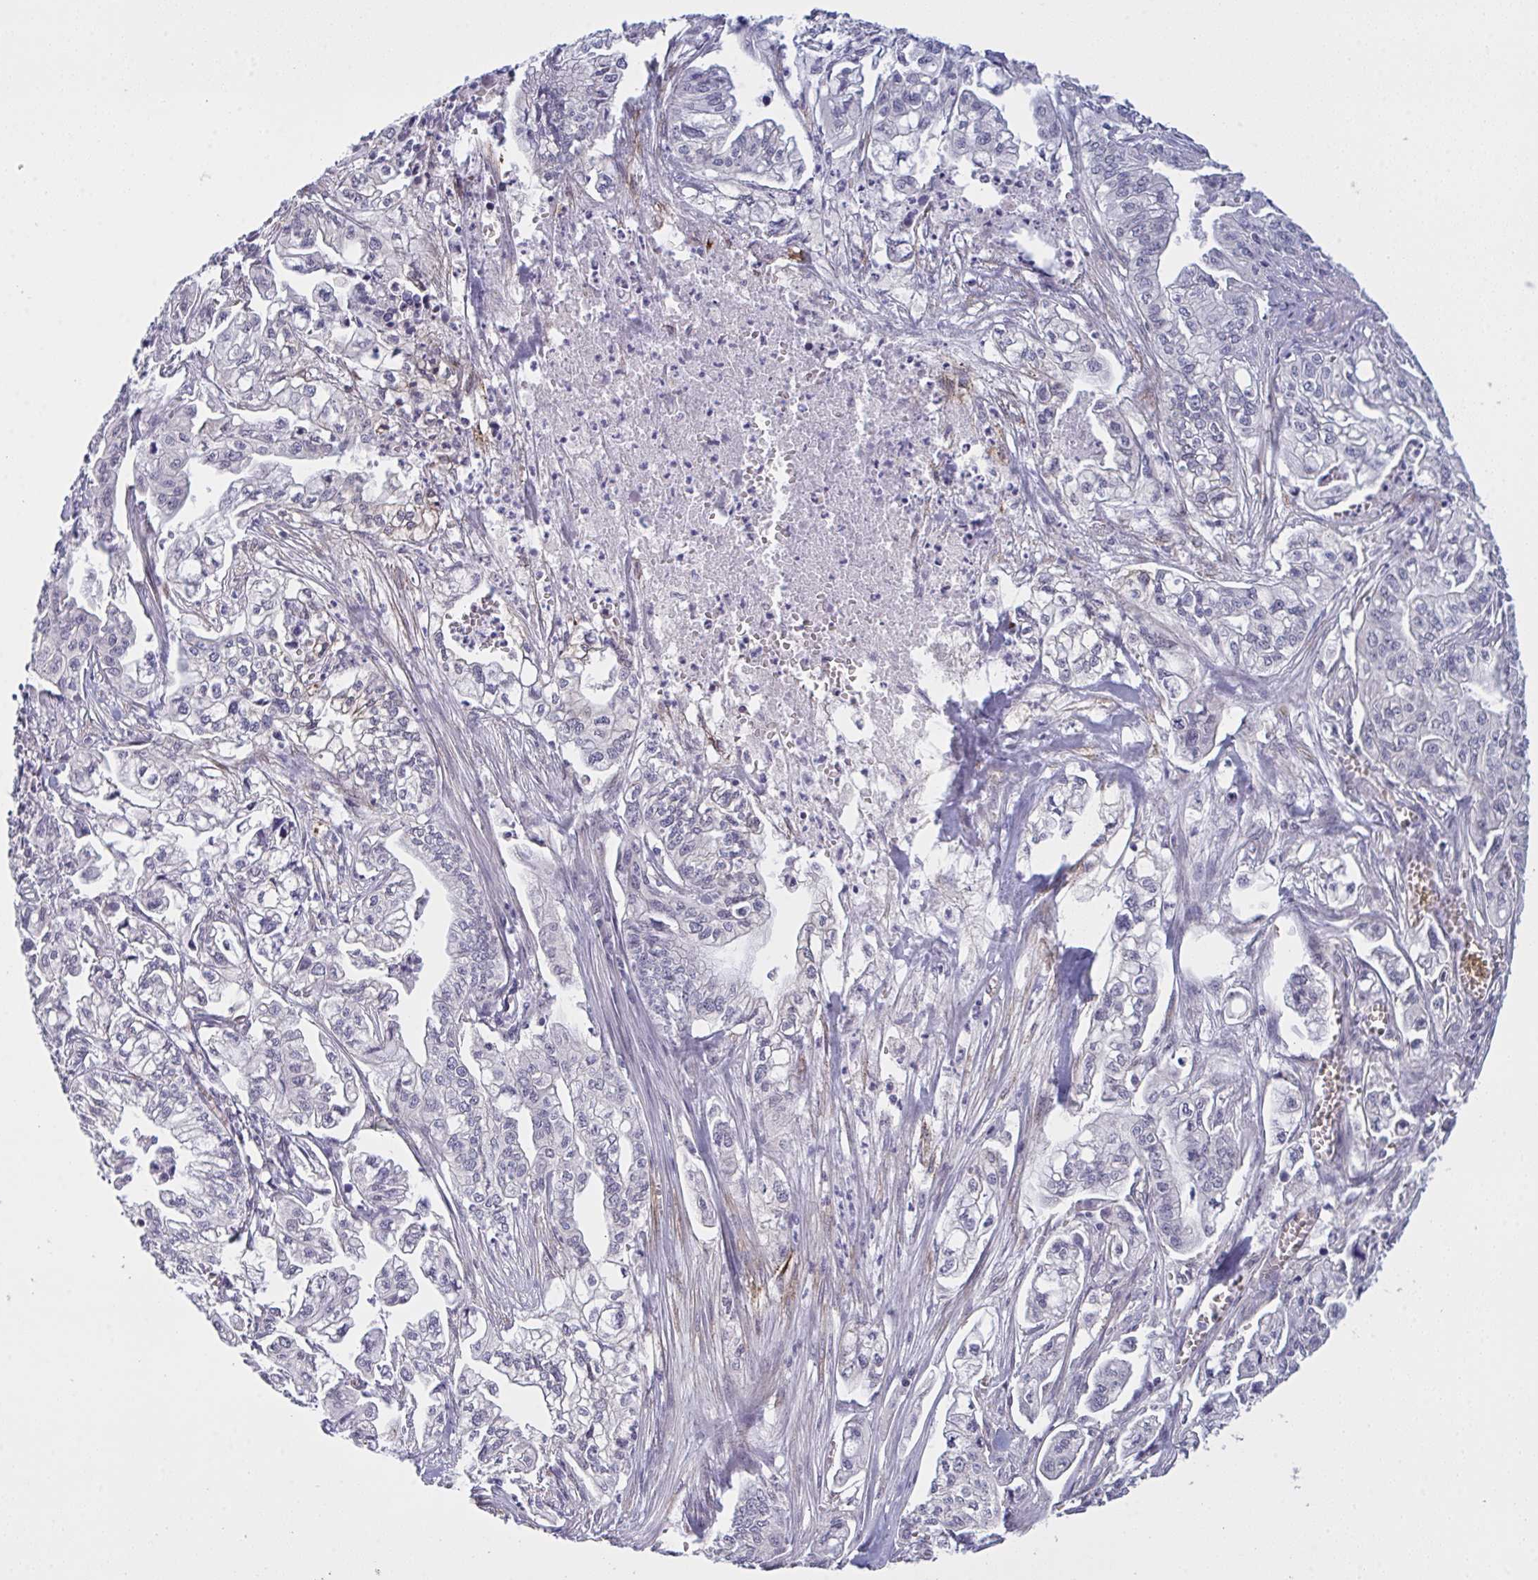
{"staining": {"intensity": "negative", "quantity": "none", "location": "none"}, "tissue": "pancreatic cancer", "cell_type": "Tumor cells", "image_type": "cancer", "snomed": [{"axis": "morphology", "description": "Adenocarcinoma, NOS"}, {"axis": "topography", "description": "Pancreas"}], "caption": "The IHC histopathology image has no significant positivity in tumor cells of pancreatic adenocarcinoma tissue.", "gene": "ZNF784", "patient": {"sex": "male", "age": 68}}